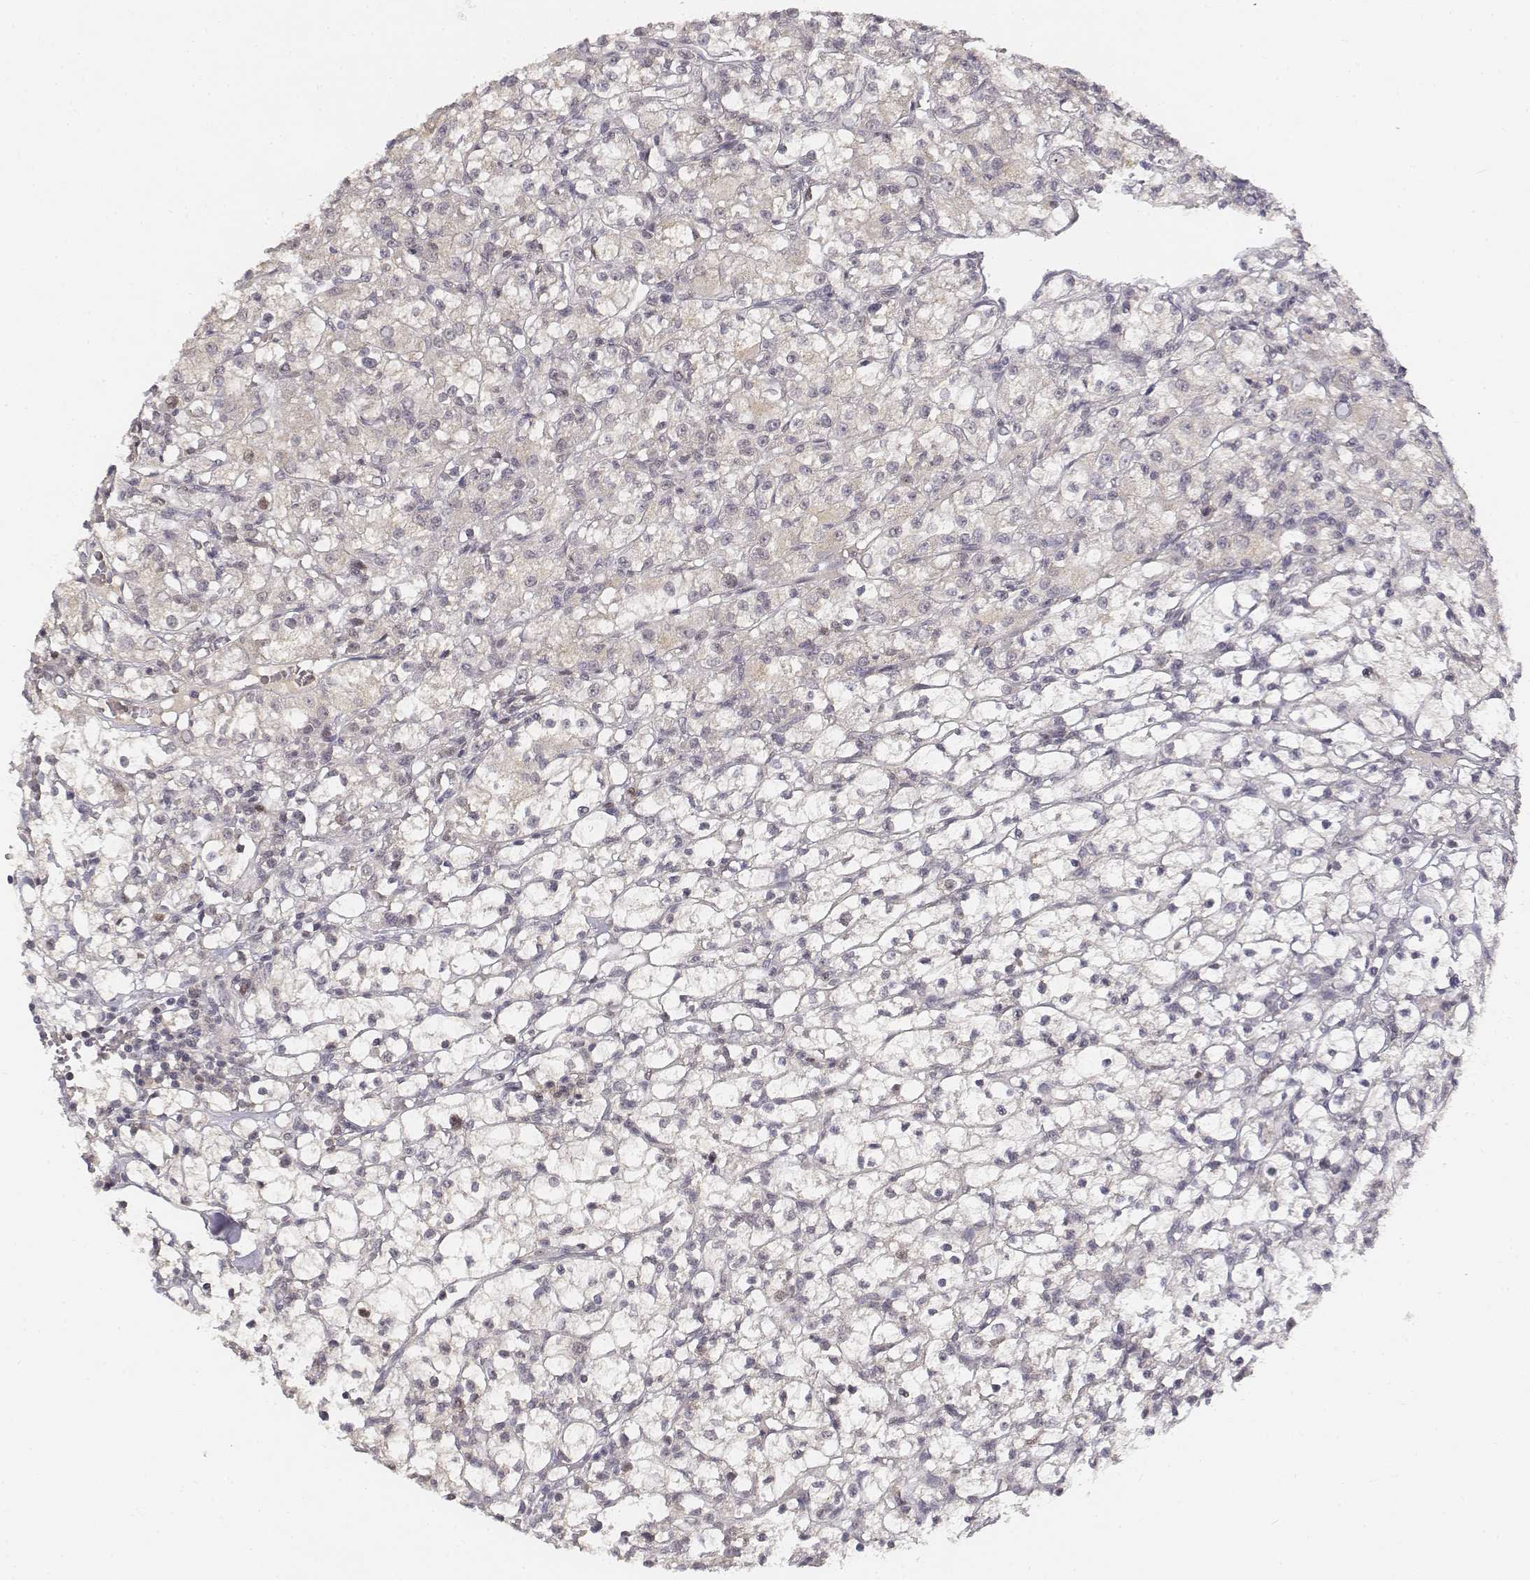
{"staining": {"intensity": "negative", "quantity": "none", "location": "none"}, "tissue": "renal cancer", "cell_type": "Tumor cells", "image_type": "cancer", "snomed": [{"axis": "morphology", "description": "Adenocarcinoma, NOS"}, {"axis": "topography", "description": "Kidney"}], "caption": "Immunohistochemical staining of renal cancer (adenocarcinoma) displays no significant staining in tumor cells.", "gene": "FANCD2", "patient": {"sex": "female", "age": 59}}